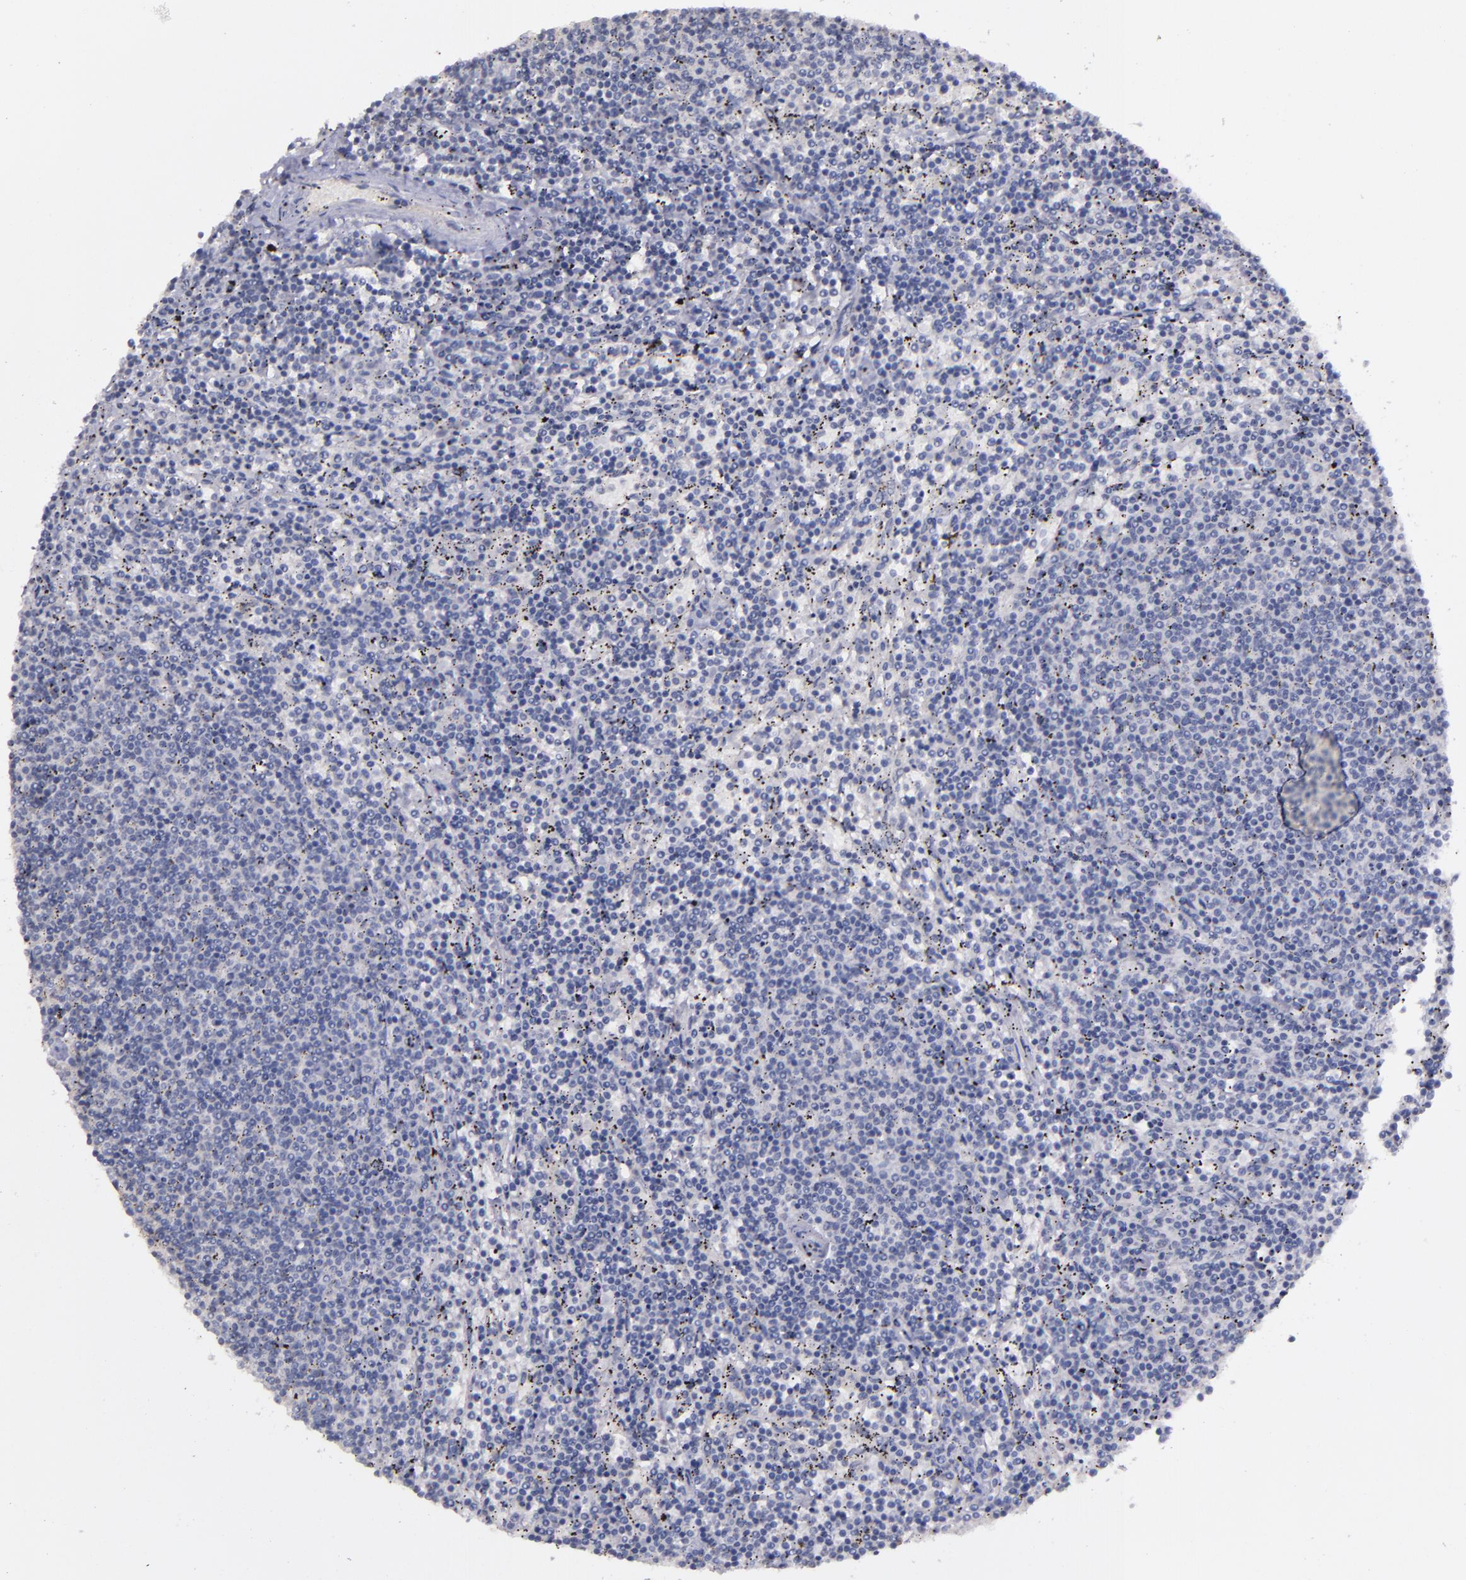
{"staining": {"intensity": "negative", "quantity": "none", "location": "none"}, "tissue": "lymphoma", "cell_type": "Tumor cells", "image_type": "cancer", "snomed": [{"axis": "morphology", "description": "Malignant lymphoma, non-Hodgkin's type, Low grade"}, {"axis": "topography", "description": "Spleen"}], "caption": "Immunohistochemical staining of human malignant lymphoma, non-Hodgkin's type (low-grade) displays no significant positivity in tumor cells. (DAB (3,3'-diaminobenzidine) immunohistochemistry (IHC) visualized using brightfield microscopy, high magnification).", "gene": "MASP1", "patient": {"sex": "female", "age": 50}}